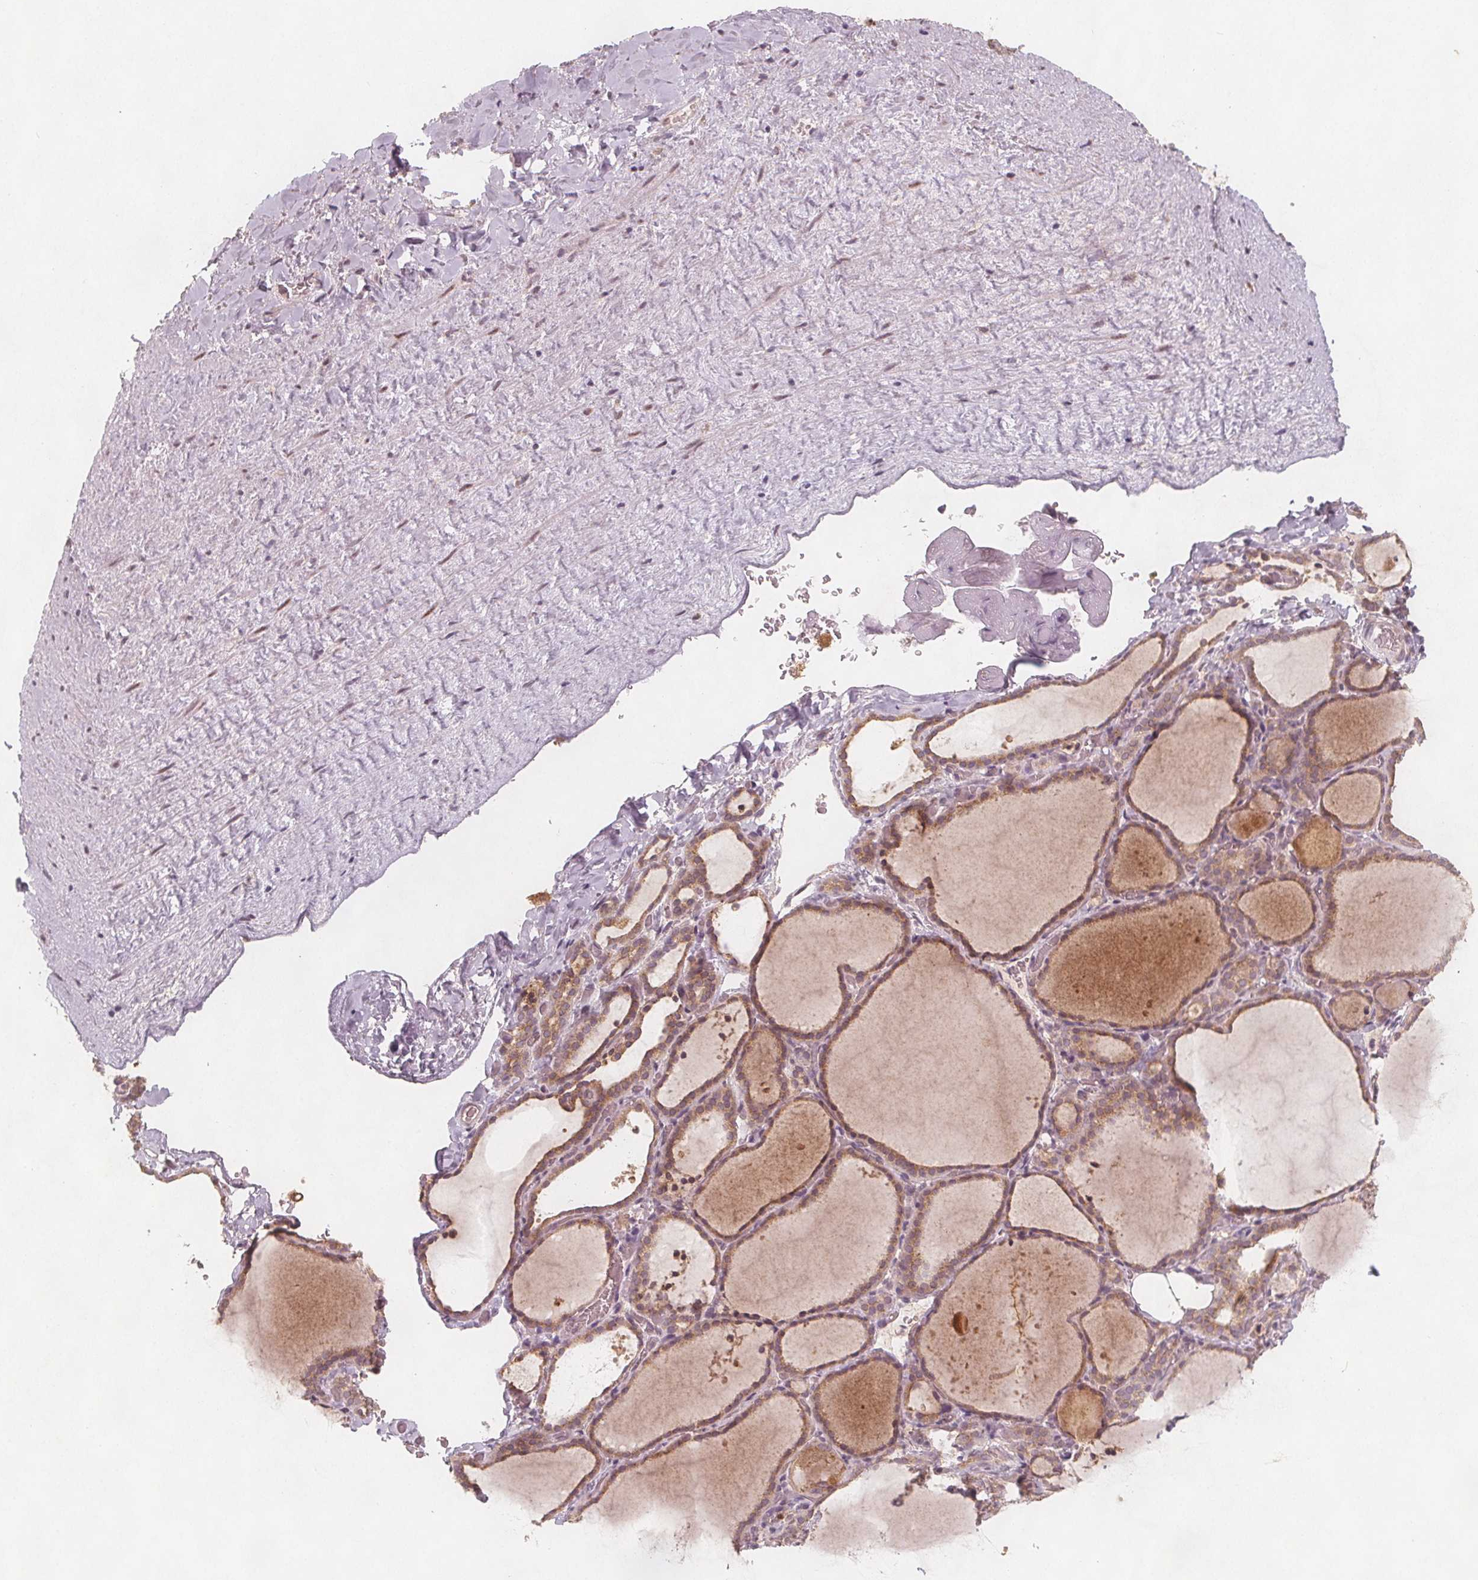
{"staining": {"intensity": "weak", "quantity": ">75%", "location": "cytoplasmic/membranous"}, "tissue": "thyroid gland", "cell_type": "Glandular cells", "image_type": "normal", "snomed": [{"axis": "morphology", "description": "Normal tissue, NOS"}, {"axis": "topography", "description": "Thyroid gland"}], "caption": "A brown stain highlights weak cytoplasmic/membranous expression of a protein in glandular cells of normal thyroid gland. (DAB (3,3'-diaminobenzidine) IHC with brightfield microscopy, high magnification).", "gene": "NCSTN", "patient": {"sex": "female", "age": 22}}